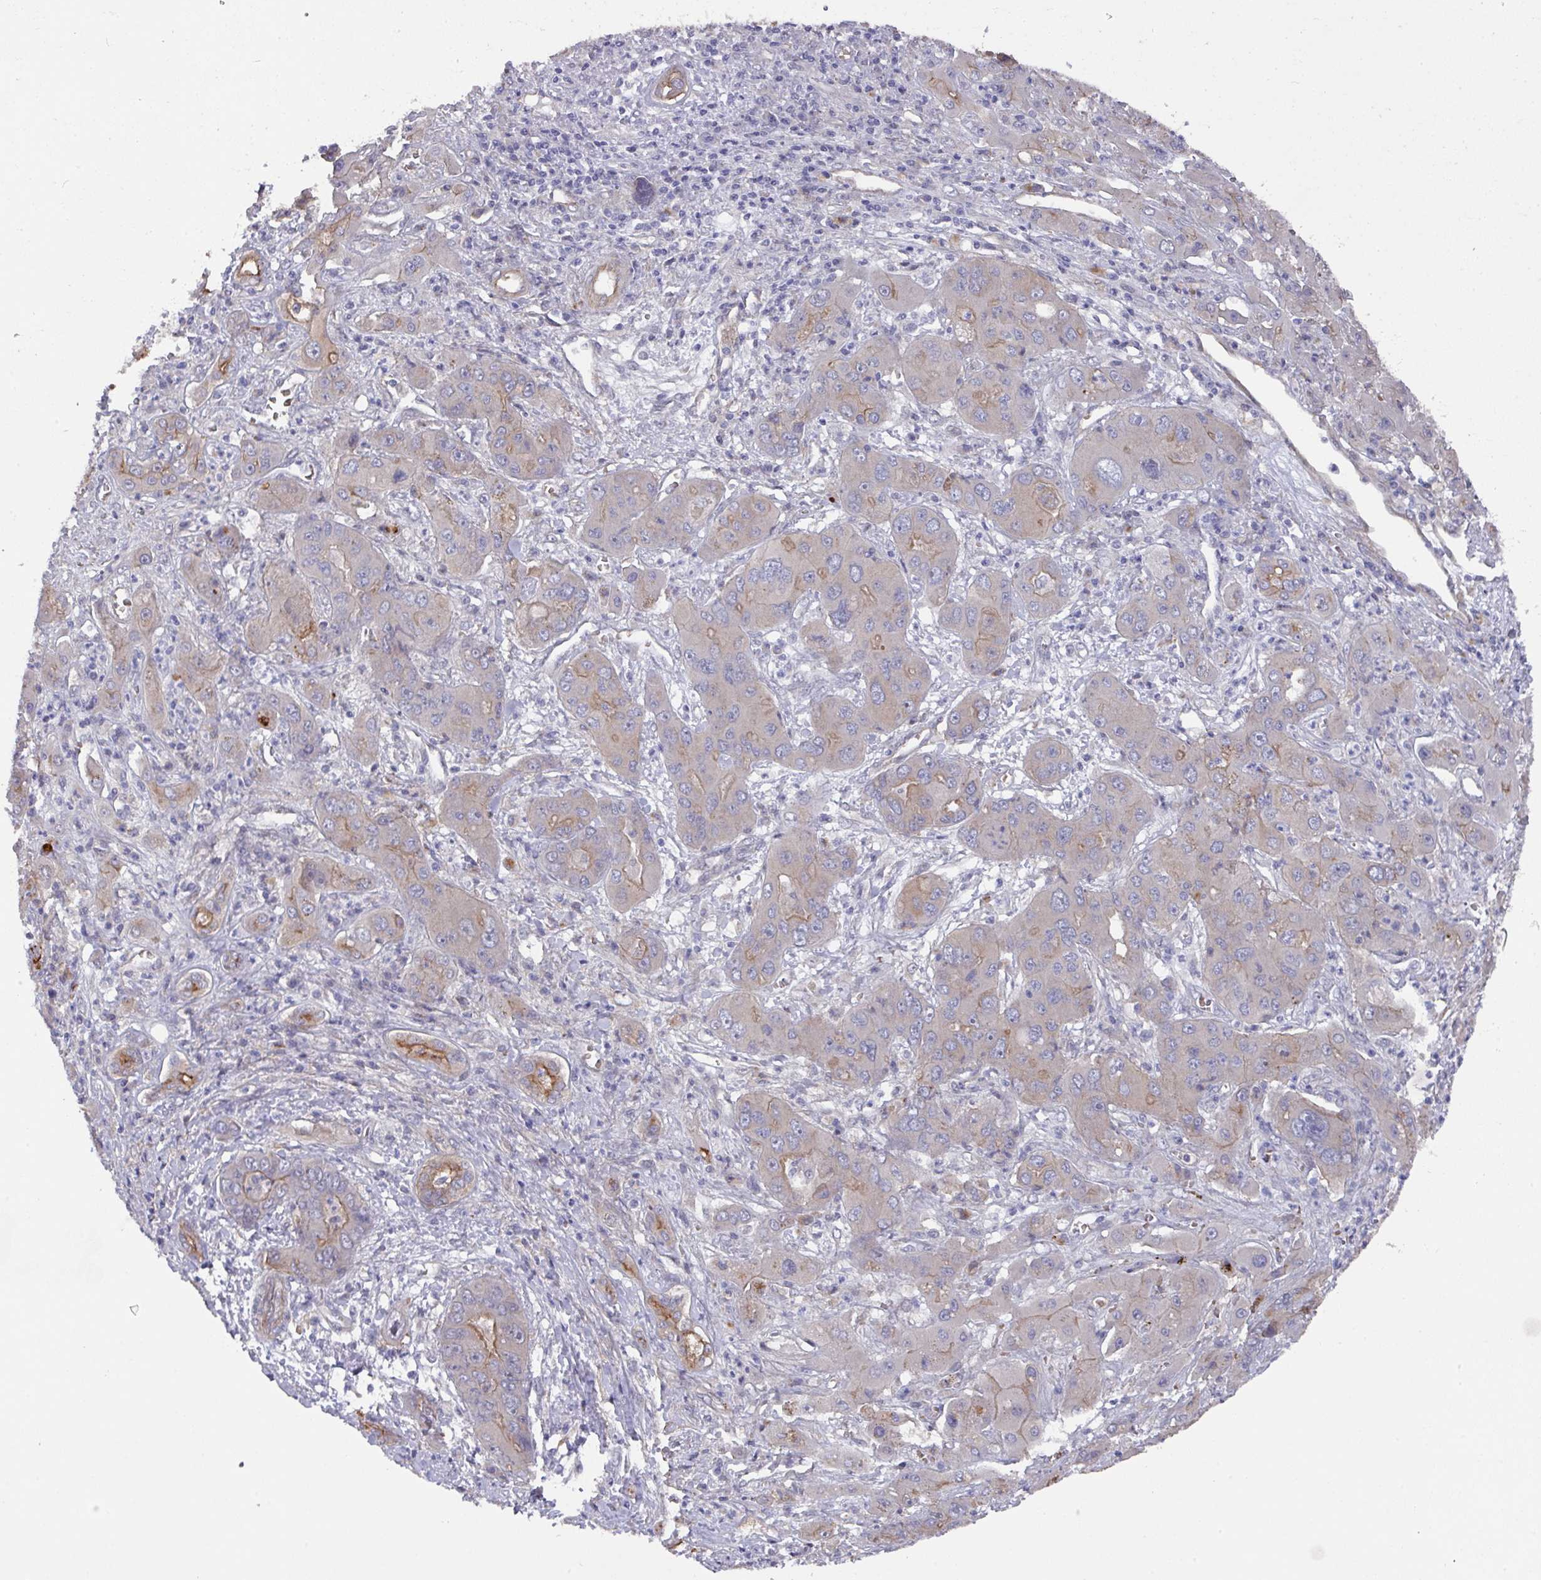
{"staining": {"intensity": "weak", "quantity": "<25%", "location": "cytoplasmic/membranous"}, "tissue": "liver cancer", "cell_type": "Tumor cells", "image_type": "cancer", "snomed": [{"axis": "morphology", "description": "Cholangiocarcinoma"}, {"axis": "topography", "description": "Liver"}], "caption": "DAB (3,3'-diaminobenzidine) immunohistochemical staining of human liver cancer (cholangiocarcinoma) shows no significant positivity in tumor cells.", "gene": "PRR5", "patient": {"sex": "male", "age": 67}}